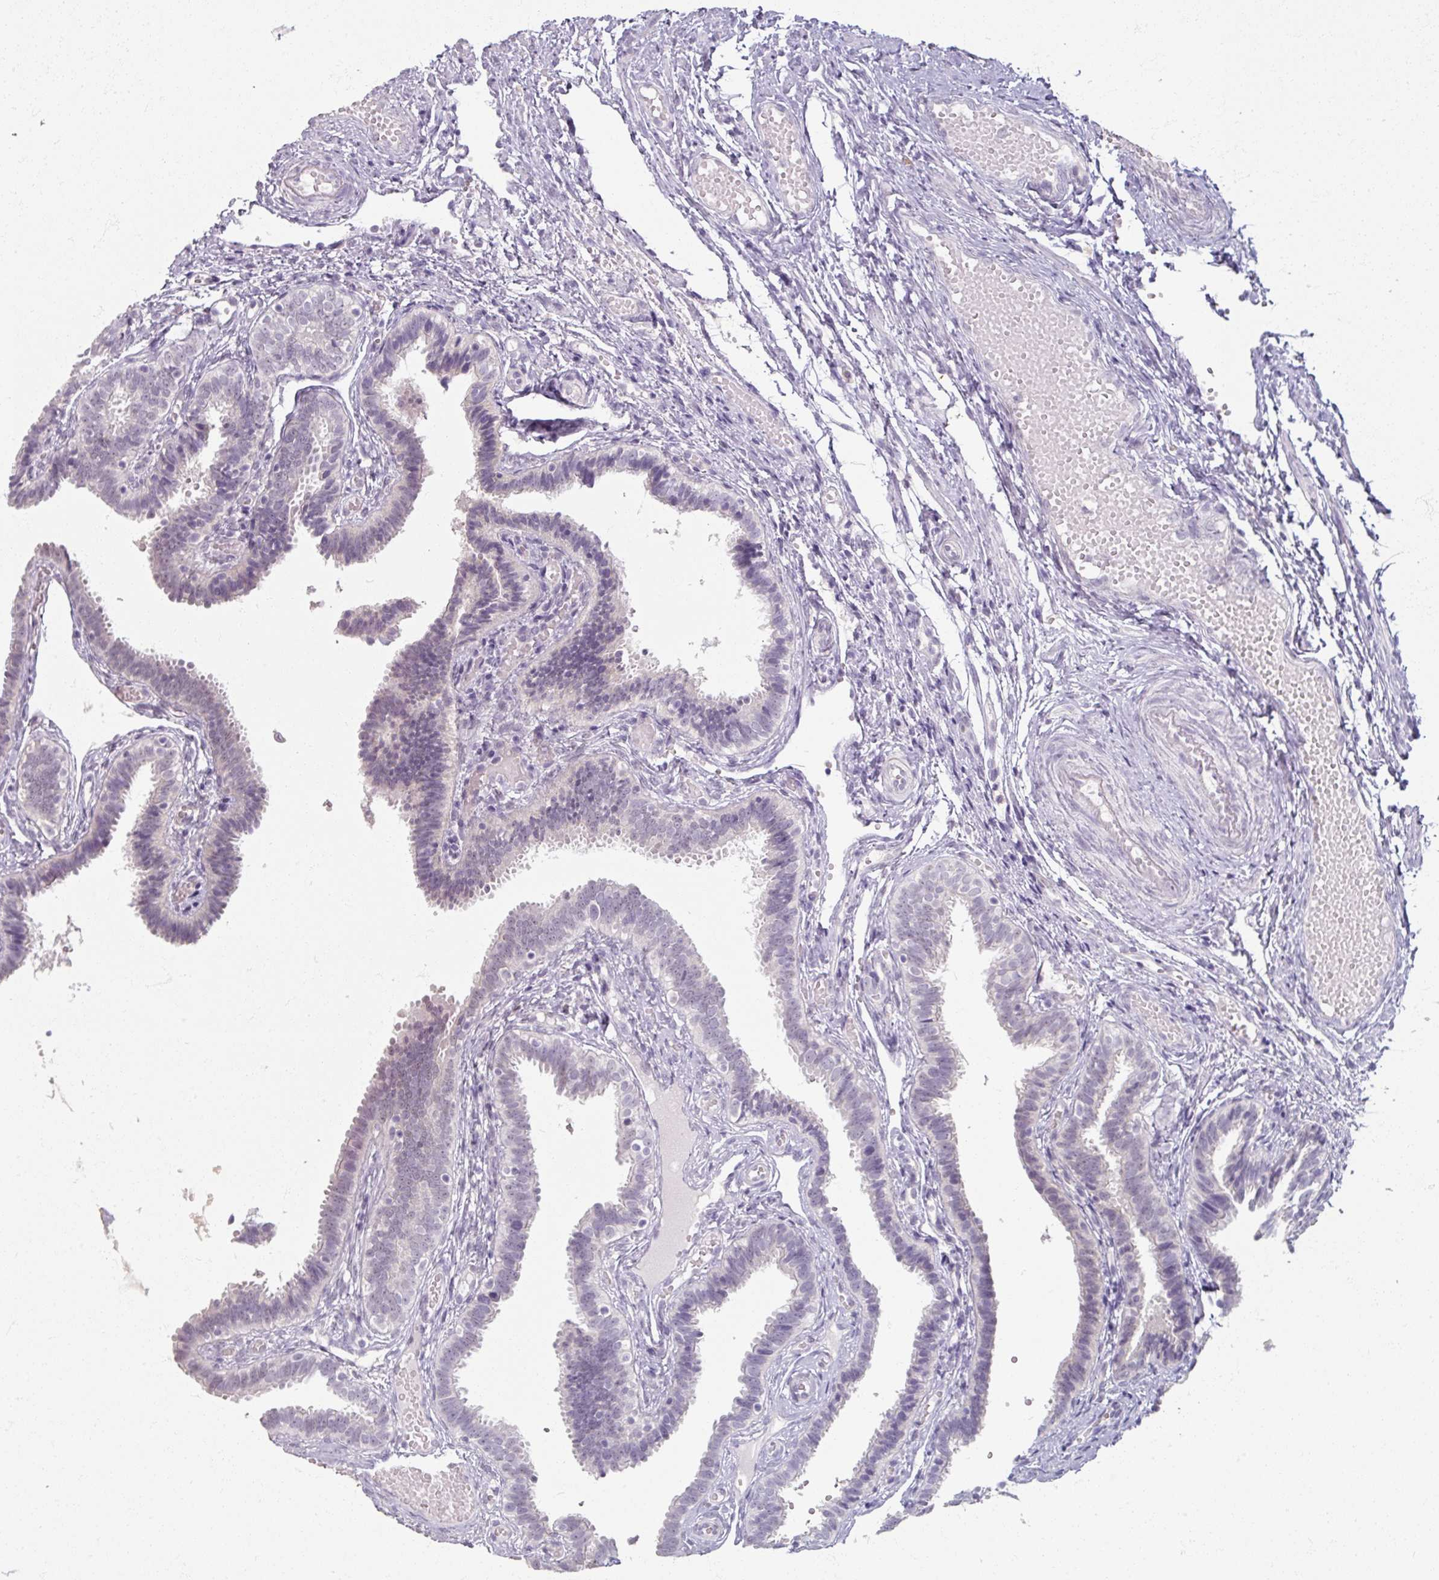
{"staining": {"intensity": "negative", "quantity": "none", "location": "none"}, "tissue": "fallopian tube", "cell_type": "Glandular cells", "image_type": "normal", "snomed": [{"axis": "morphology", "description": "Normal tissue, NOS"}, {"axis": "topography", "description": "Fallopian tube"}], "caption": "An immunohistochemistry histopathology image of benign fallopian tube is shown. There is no staining in glandular cells of fallopian tube.", "gene": "SOX11", "patient": {"sex": "female", "age": 37}}